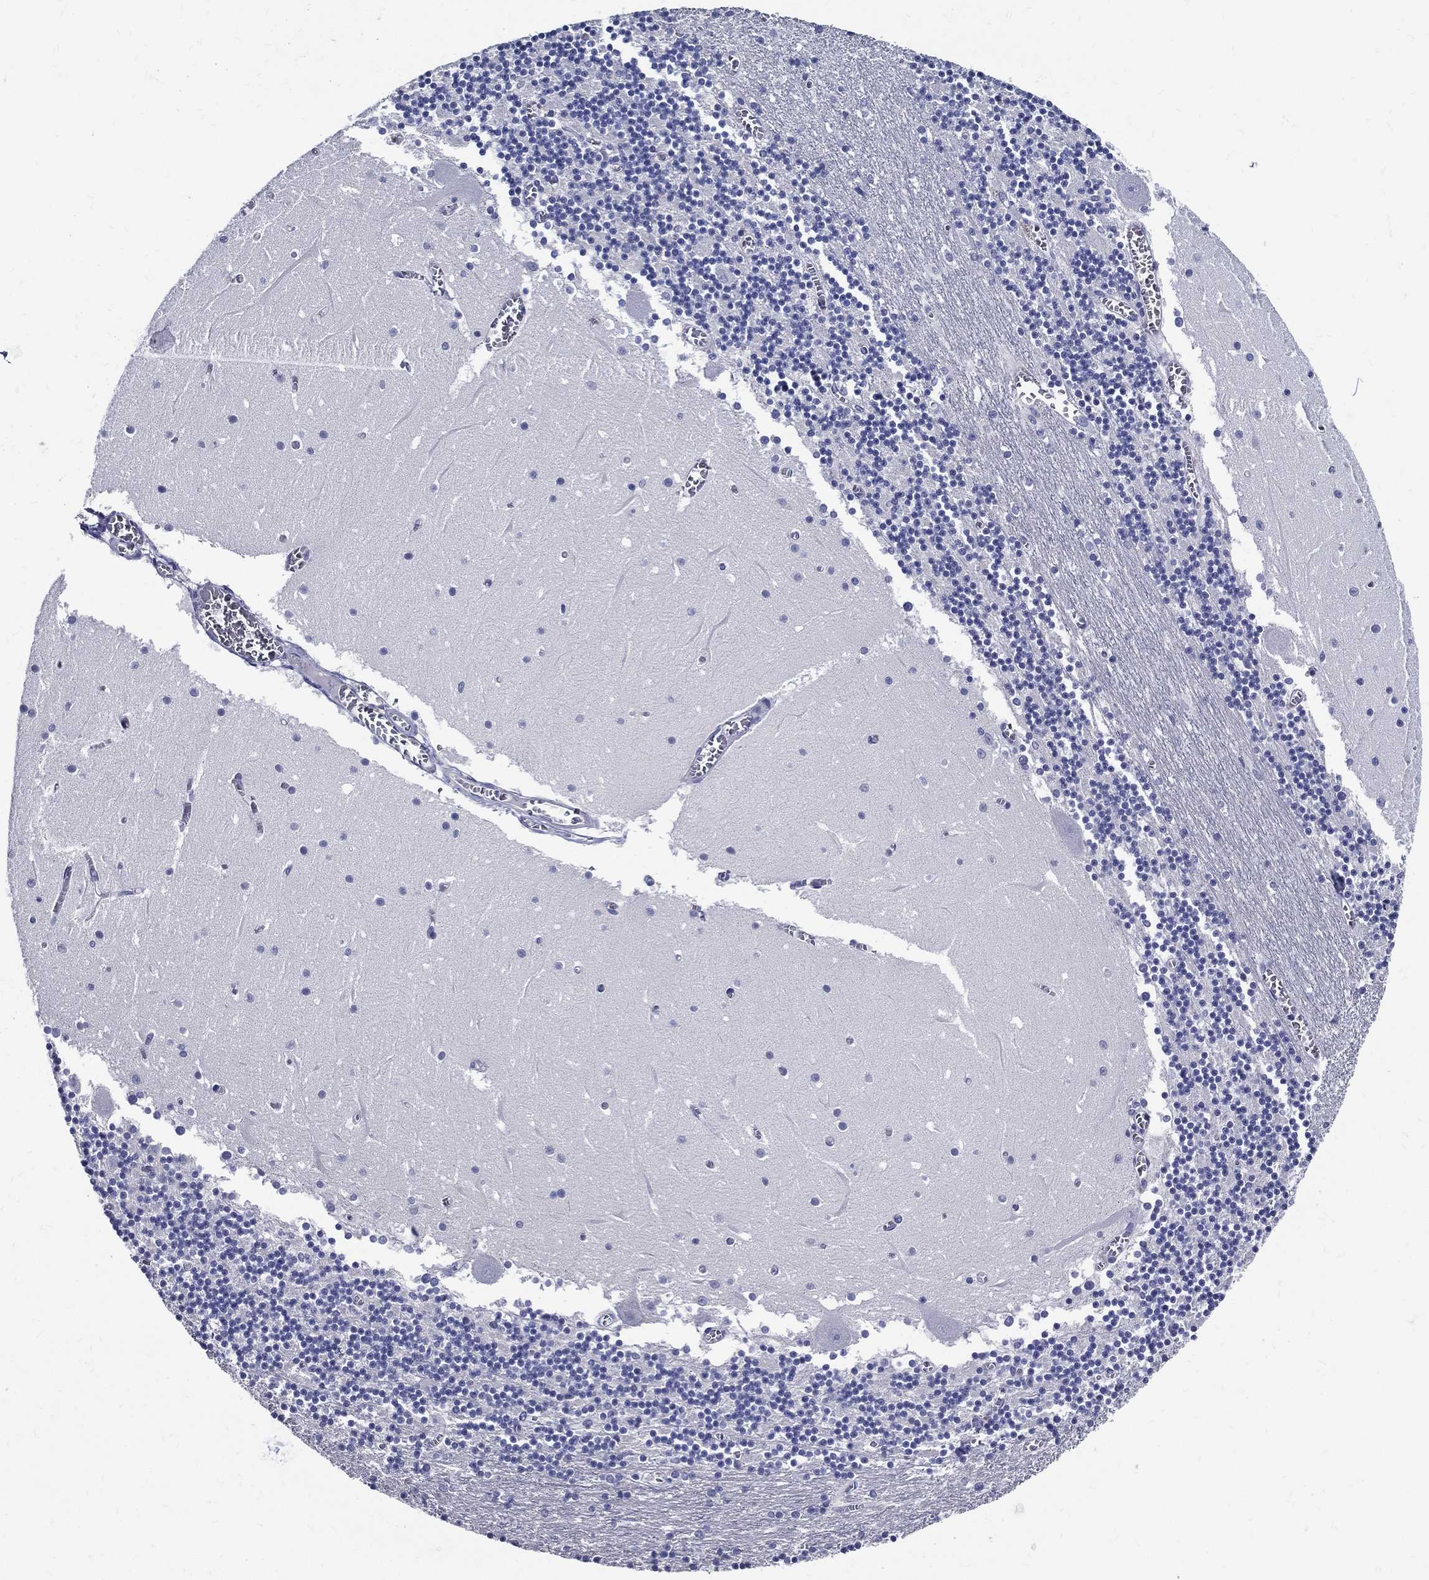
{"staining": {"intensity": "negative", "quantity": "none", "location": "none"}, "tissue": "cerebellum", "cell_type": "Cells in granular layer", "image_type": "normal", "snomed": [{"axis": "morphology", "description": "Normal tissue, NOS"}, {"axis": "topography", "description": "Cerebellum"}], "caption": "Benign cerebellum was stained to show a protein in brown. There is no significant expression in cells in granular layer. (Brightfield microscopy of DAB immunohistochemistry at high magnification).", "gene": "ACE2", "patient": {"sex": "female", "age": 28}}